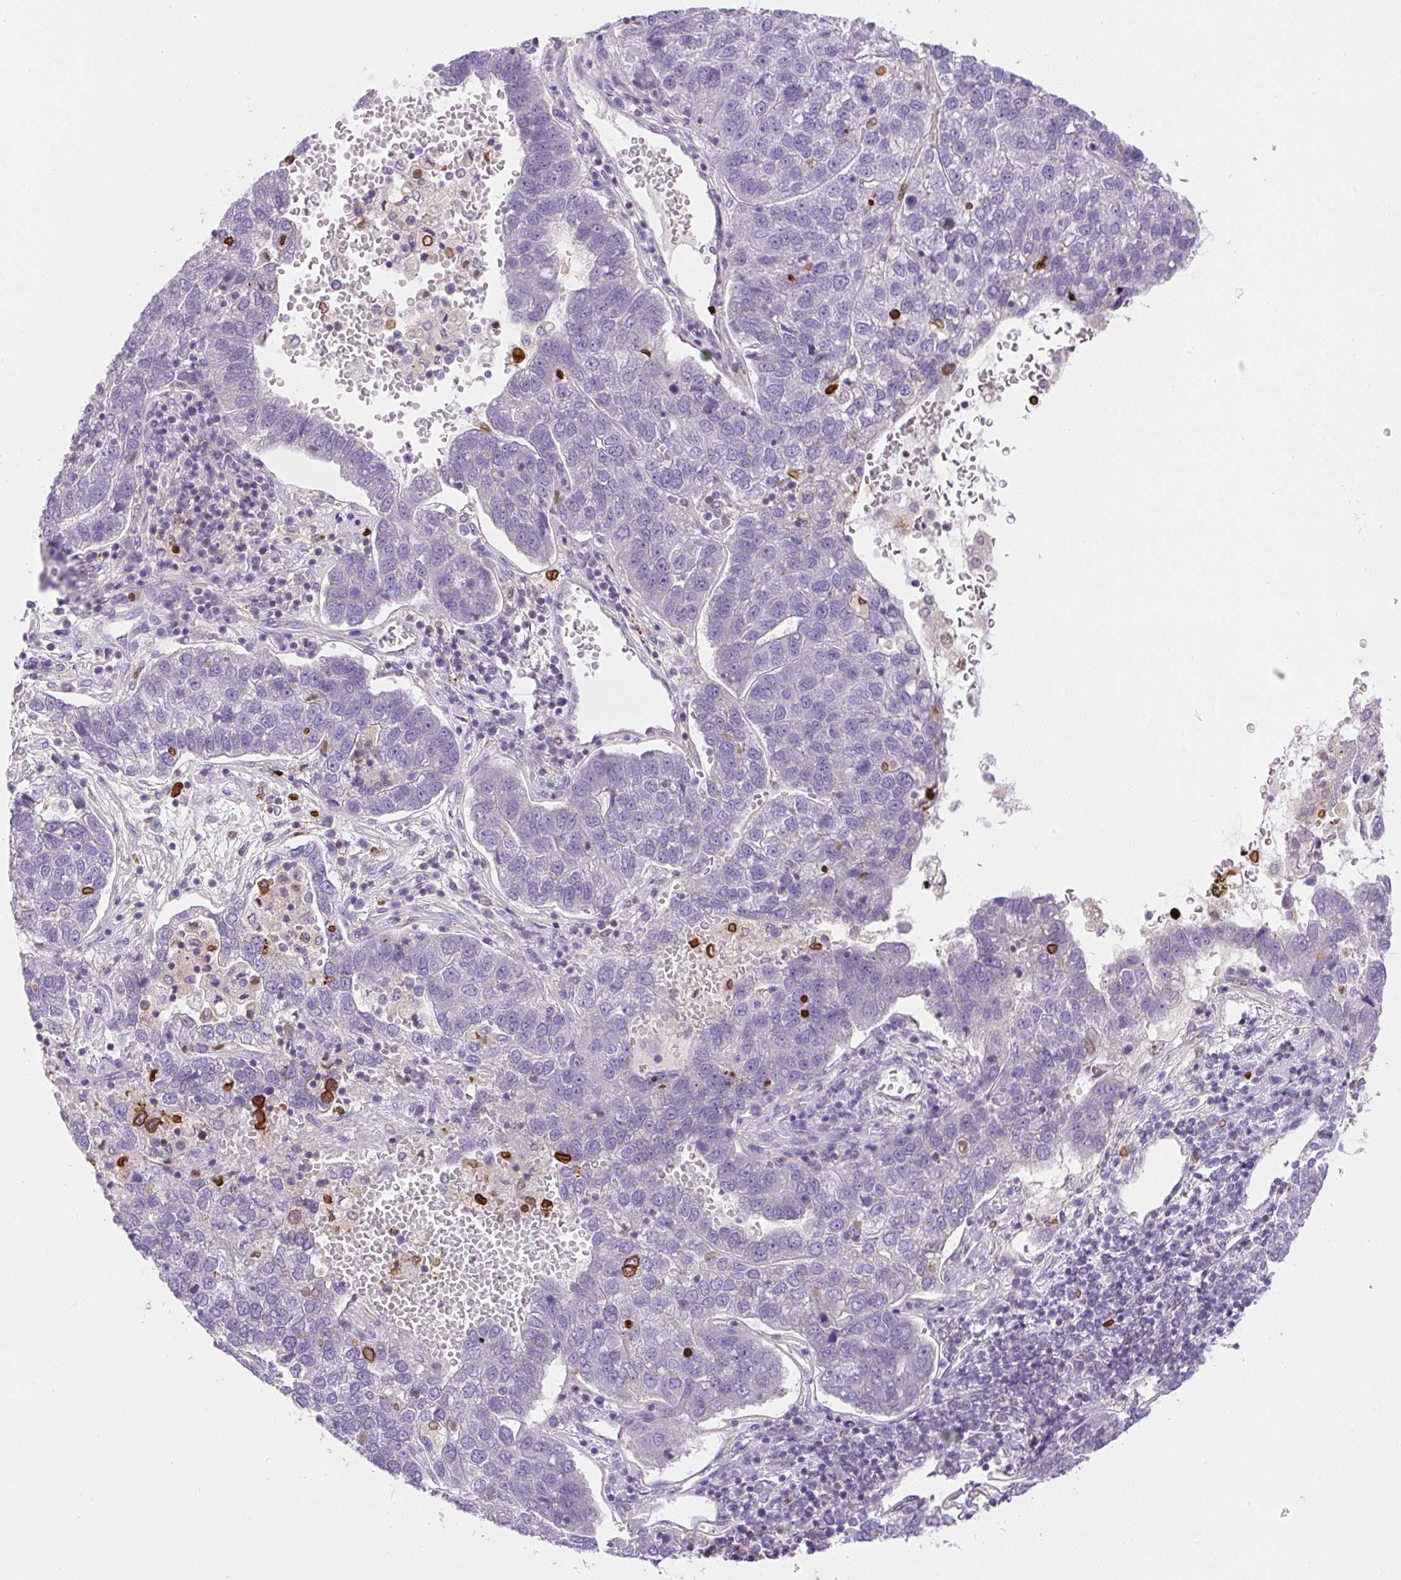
{"staining": {"intensity": "negative", "quantity": "none", "location": "none"}, "tissue": "pancreatic cancer", "cell_type": "Tumor cells", "image_type": "cancer", "snomed": [{"axis": "morphology", "description": "Adenocarcinoma, NOS"}, {"axis": "topography", "description": "Pancreas"}], "caption": "Image shows no significant protein expression in tumor cells of adenocarcinoma (pancreatic). (Stains: DAB immunohistochemistry (IHC) with hematoxylin counter stain, Microscopy: brightfield microscopy at high magnification).", "gene": "PIP5KL1", "patient": {"sex": "female", "age": 61}}